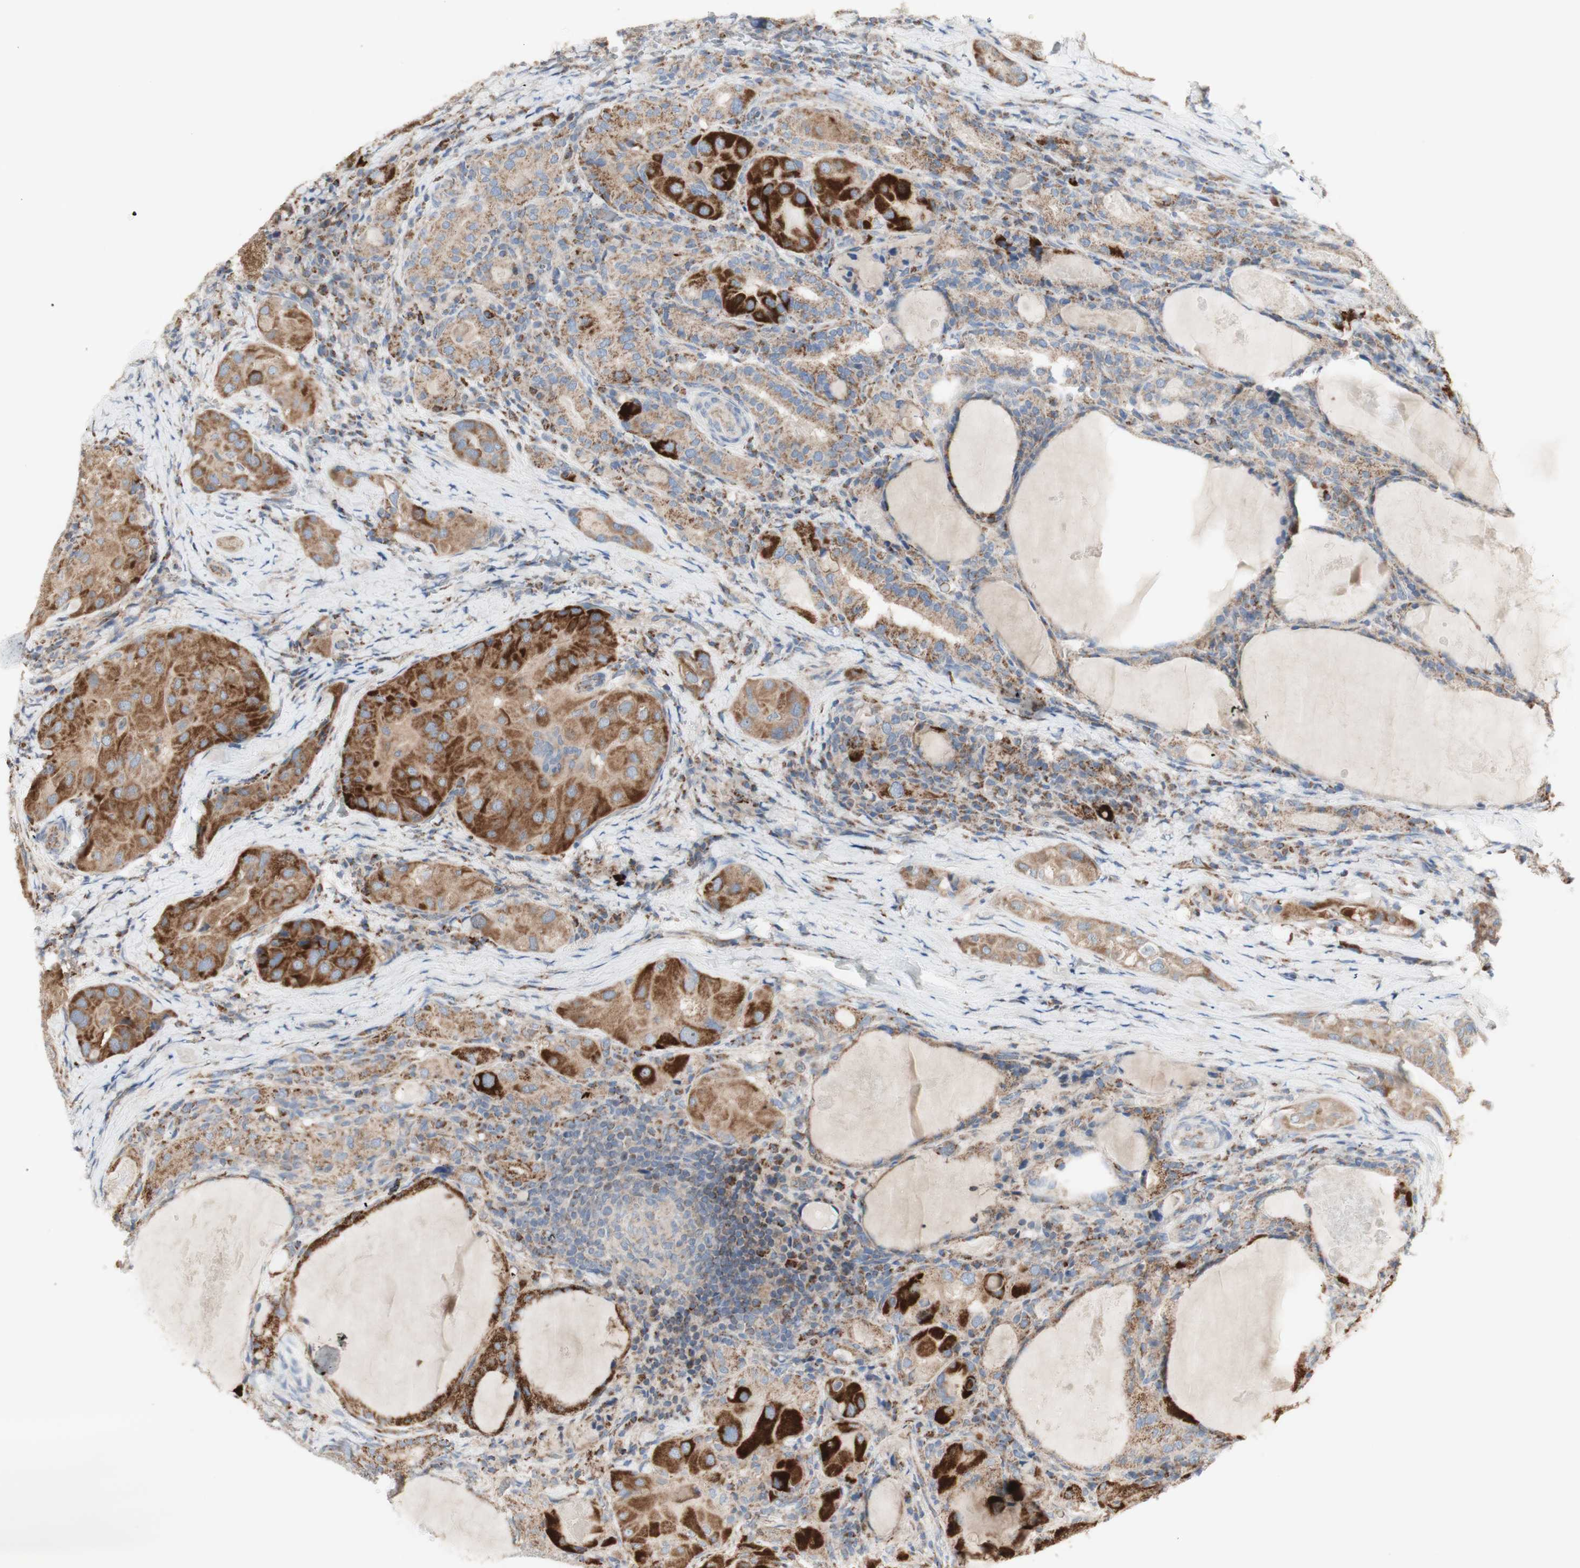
{"staining": {"intensity": "strong", "quantity": "25%-75%", "location": "cytoplasmic/membranous"}, "tissue": "thyroid cancer", "cell_type": "Tumor cells", "image_type": "cancer", "snomed": [{"axis": "morphology", "description": "Papillary adenocarcinoma, NOS"}, {"axis": "topography", "description": "Thyroid gland"}], "caption": "Thyroid papillary adenocarcinoma tissue demonstrates strong cytoplasmic/membranous positivity in approximately 25%-75% of tumor cells (brown staining indicates protein expression, while blue staining denotes nuclei).", "gene": "C3orf52", "patient": {"sex": "female", "age": 42}}